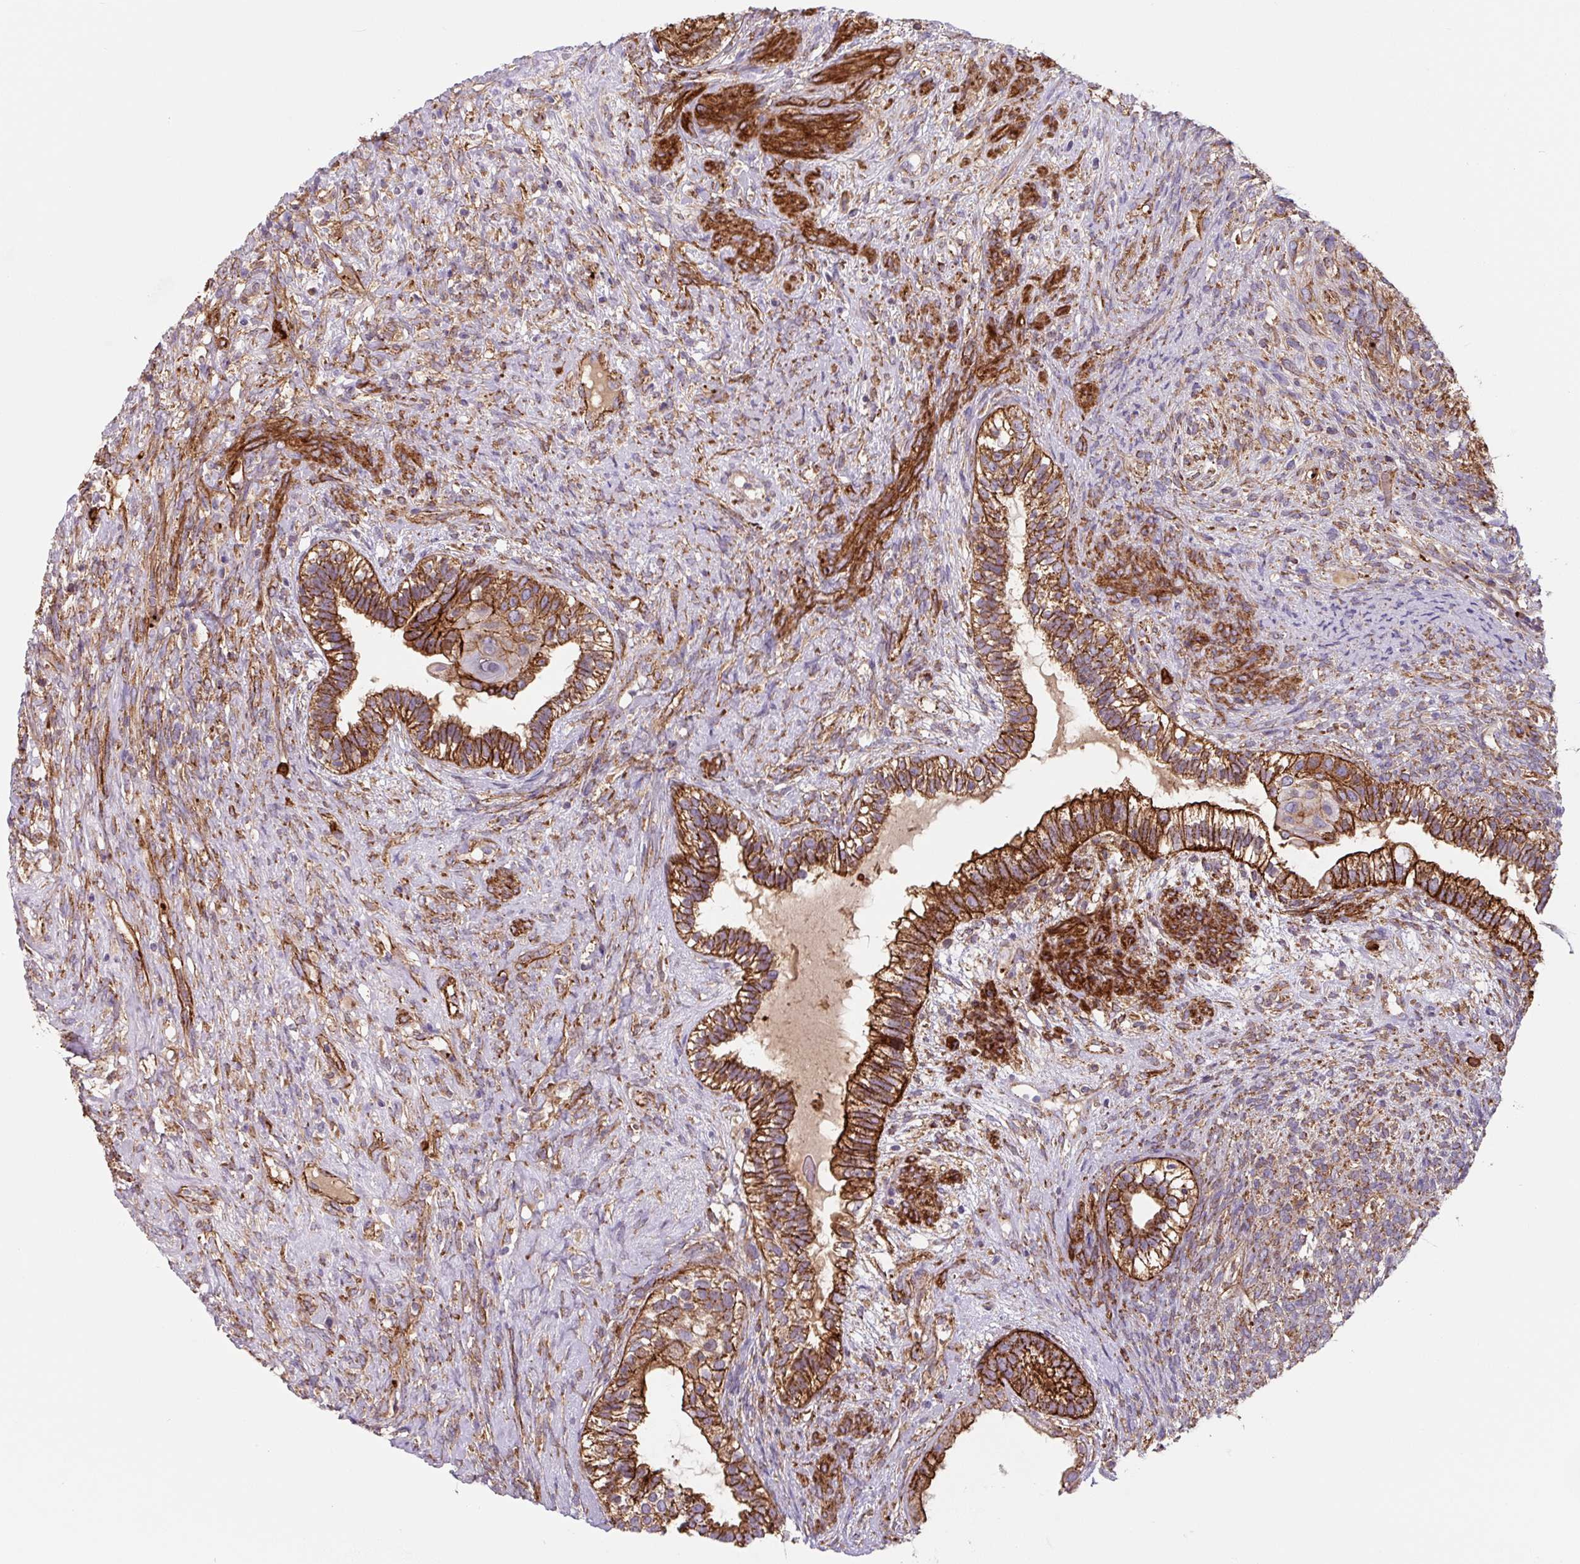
{"staining": {"intensity": "strong", "quantity": ">75%", "location": "cytoplasmic/membranous"}, "tissue": "testis cancer", "cell_type": "Tumor cells", "image_type": "cancer", "snomed": [{"axis": "morphology", "description": "Seminoma, NOS"}, {"axis": "morphology", "description": "Carcinoma, Embryonal, NOS"}, {"axis": "topography", "description": "Testis"}], "caption": "Immunohistochemical staining of human testis embryonal carcinoma displays high levels of strong cytoplasmic/membranous staining in about >75% of tumor cells.", "gene": "DHFR2", "patient": {"sex": "male", "age": 41}}